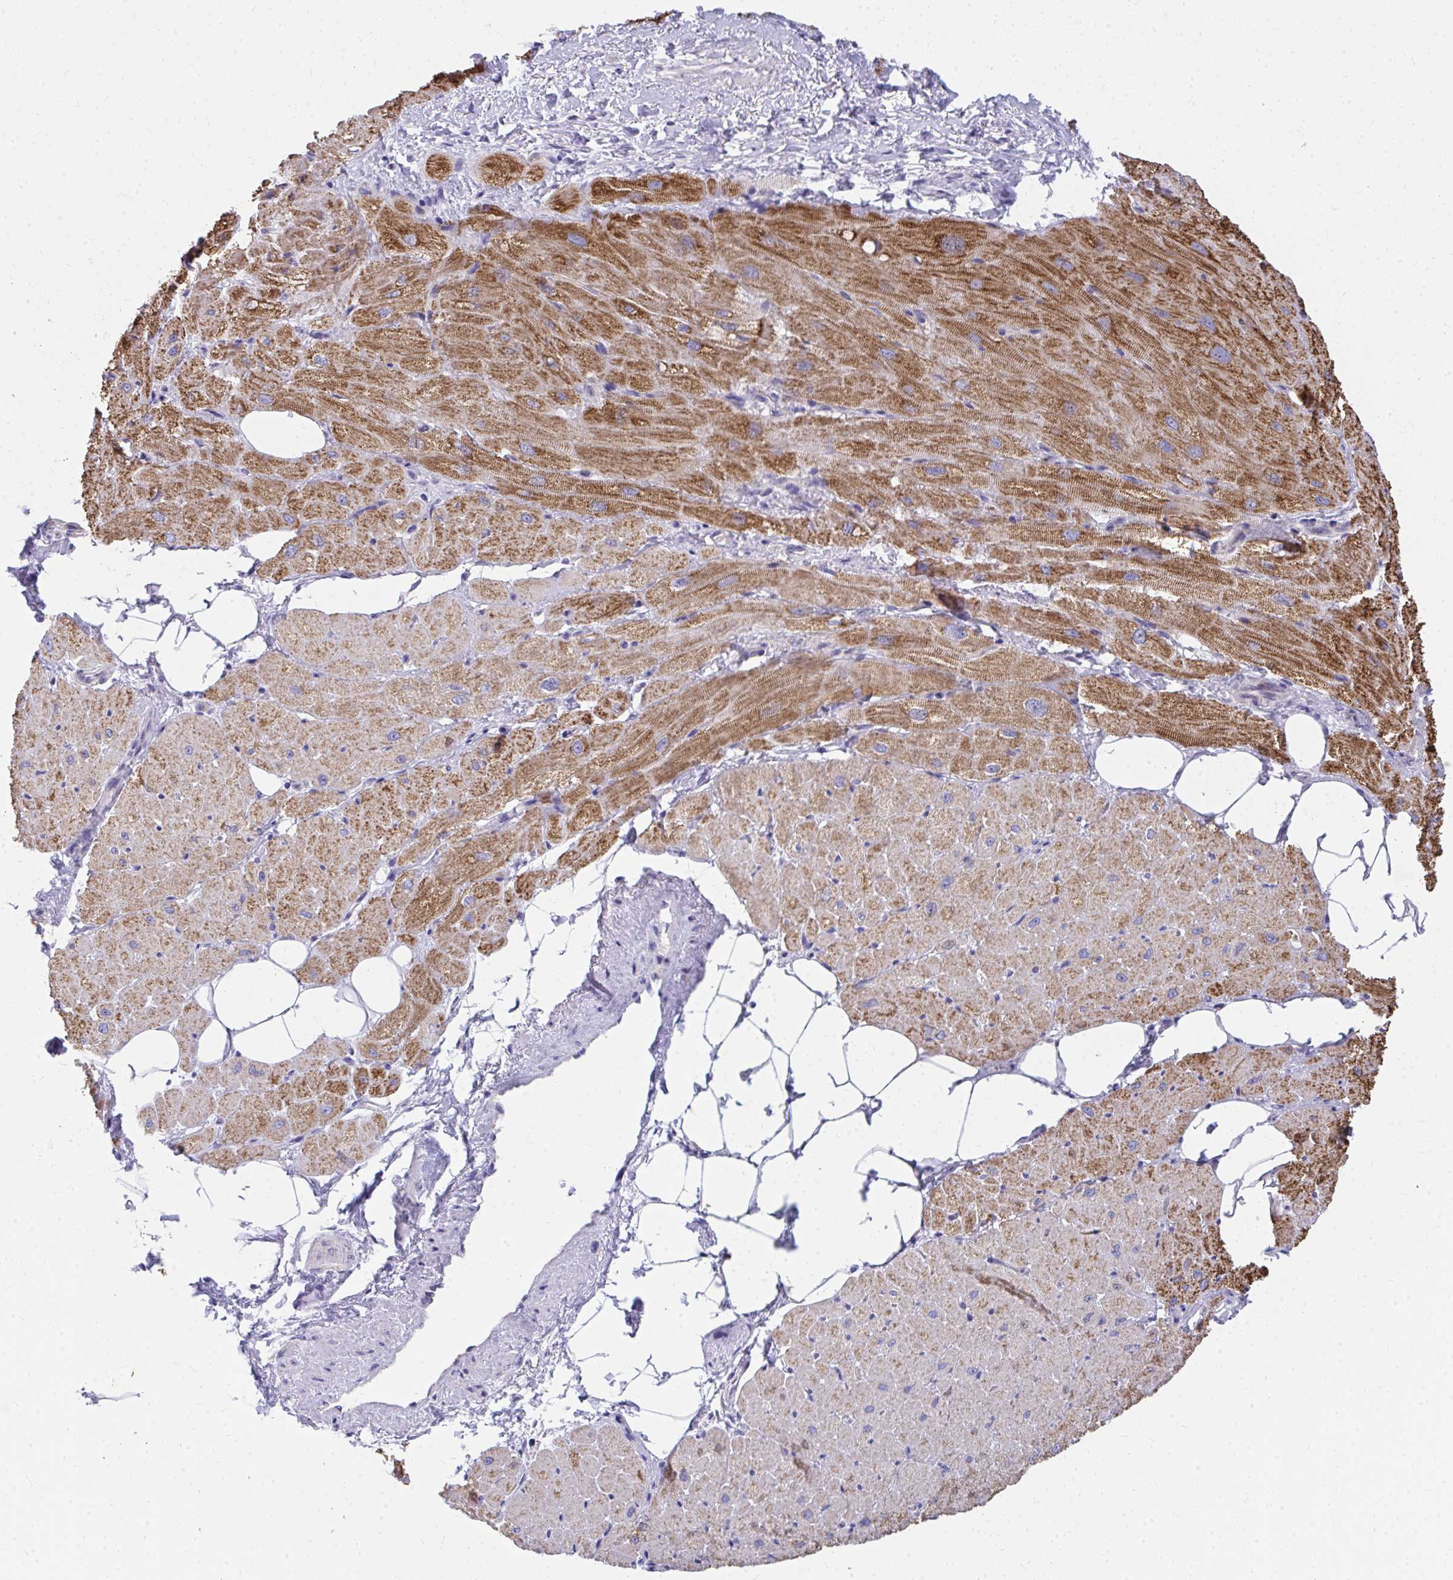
{"staining": {"intensity": "strong", "quantity": "25%-75%", "location": "cytoplasmic/membranous"}, "tissue": "heart muscle", "cell_type": "Cardiomyocytes", "image_type": "normal", "snomed": [{"axis": "morphology", "description": "Normal tissue, NOS"}, {"axis": "topography", "description": "Heart"}], "caption": "Immunohistochemistry (DAB) staining of unremarkable heart muscle displays strong cytoplasmic/membranous protein staining in about 25%-75% of cardiomyocytes. The staining was performed using DAB (3,3'-diaminobenzidine) to visualize the protein expression in brown, while the nuclei were stained in blue with hematoxylin (Magnification: 20x).", "gene": "IL37", "patient": {"sex": "male", "age": 62}}